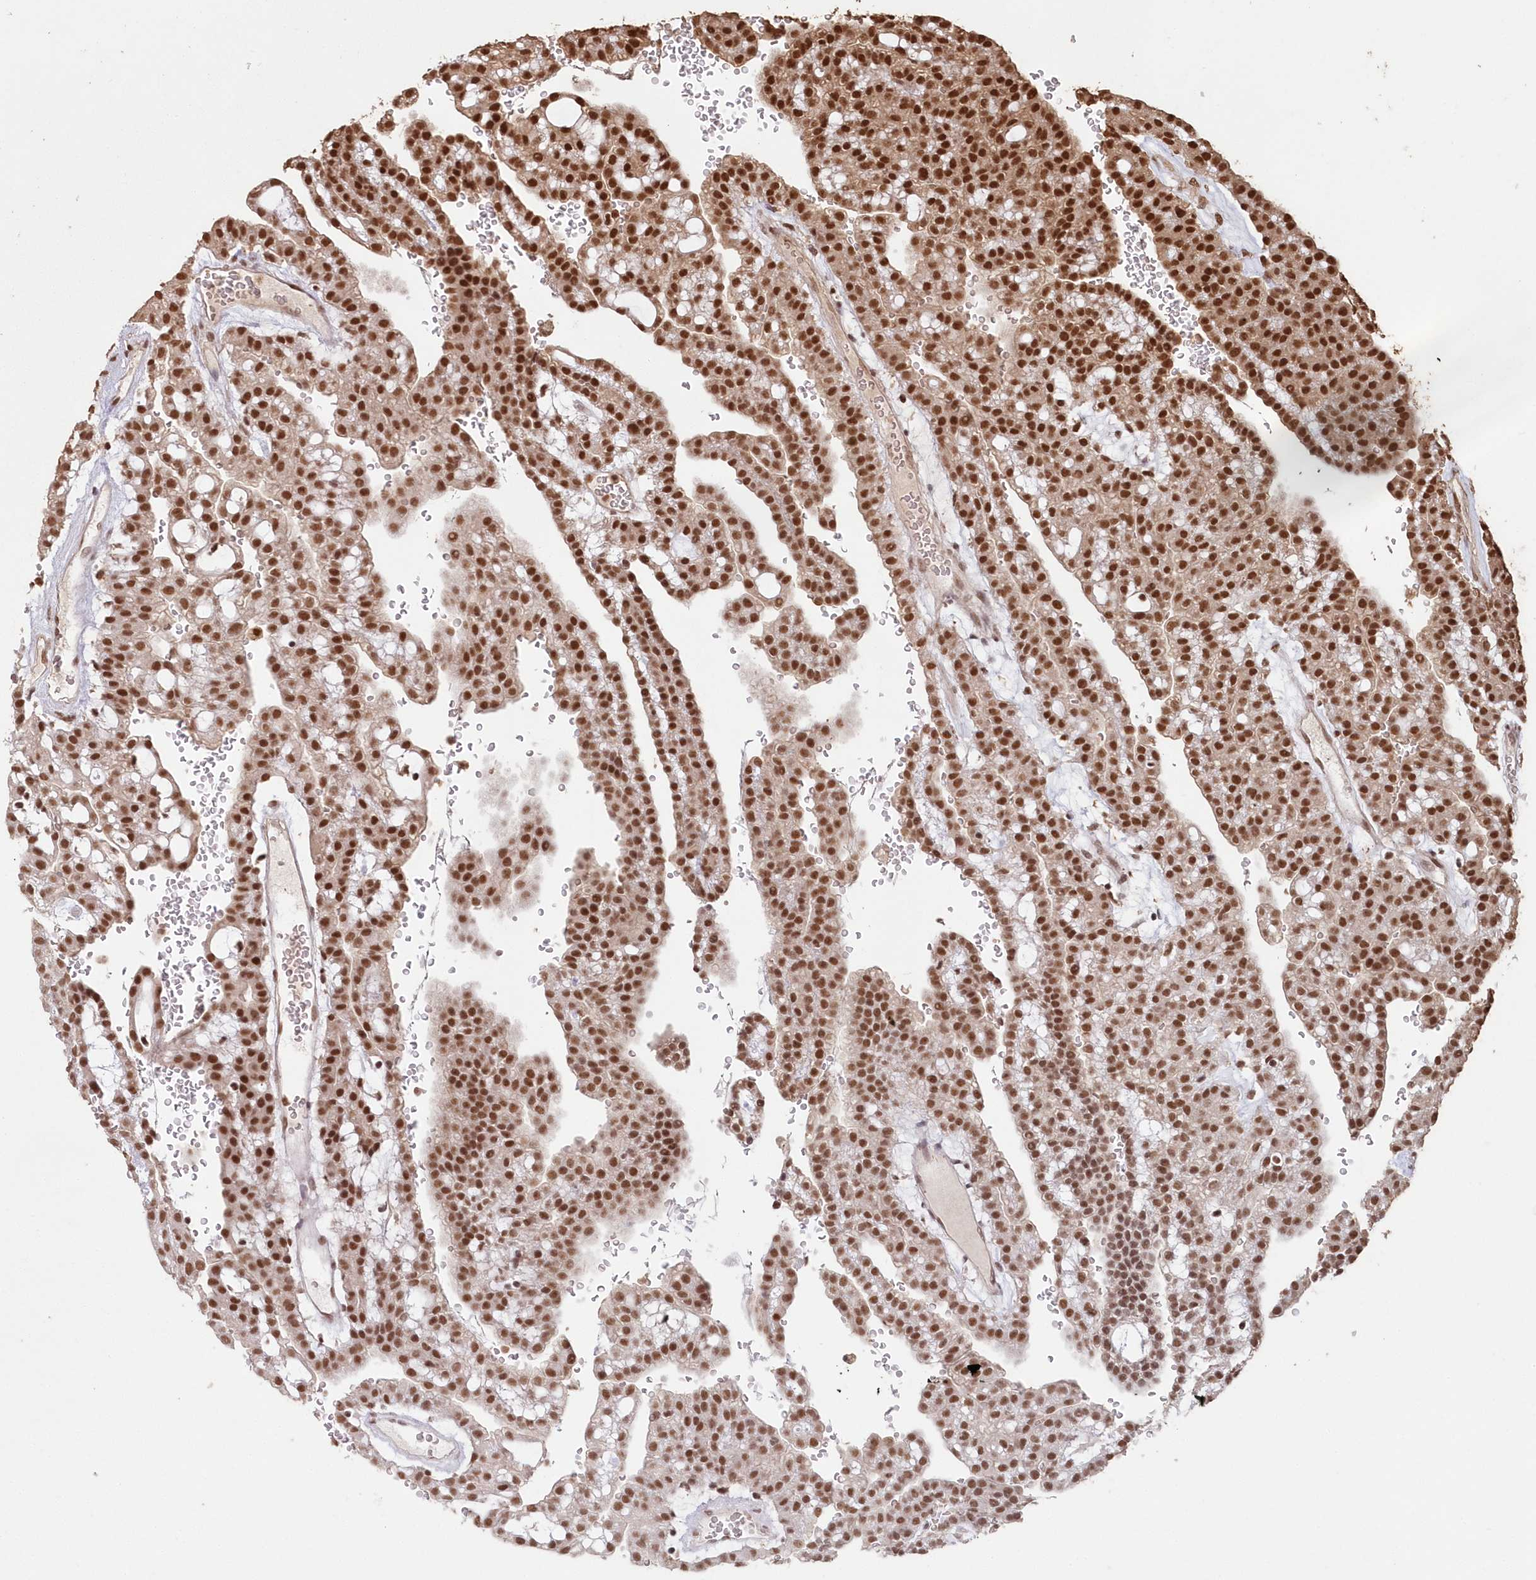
{"staining": {"intensity": "strong", "quantity": ">75%", "location": "nuclear"}, "tissue": "renal cancer", "cell_type": "Tumor cells", "image_type": "cancer", "snomed": [{"axis": "morphology", "description": "Adenocarcinoma, NOS"}, {"axis": "topography", "description": "Kidney"}], "caption": "DAB (3,3'-diaminobenzidine) immunohistochemical staining of human renal adenocarcinoma displays strong nuclear protein staining in about >75% of tumor cells. (Brightfield microscopy of DAB IHC at high magnification).", "gene": "PDS5A", "patient": {"sex": "male", "age": 63}}